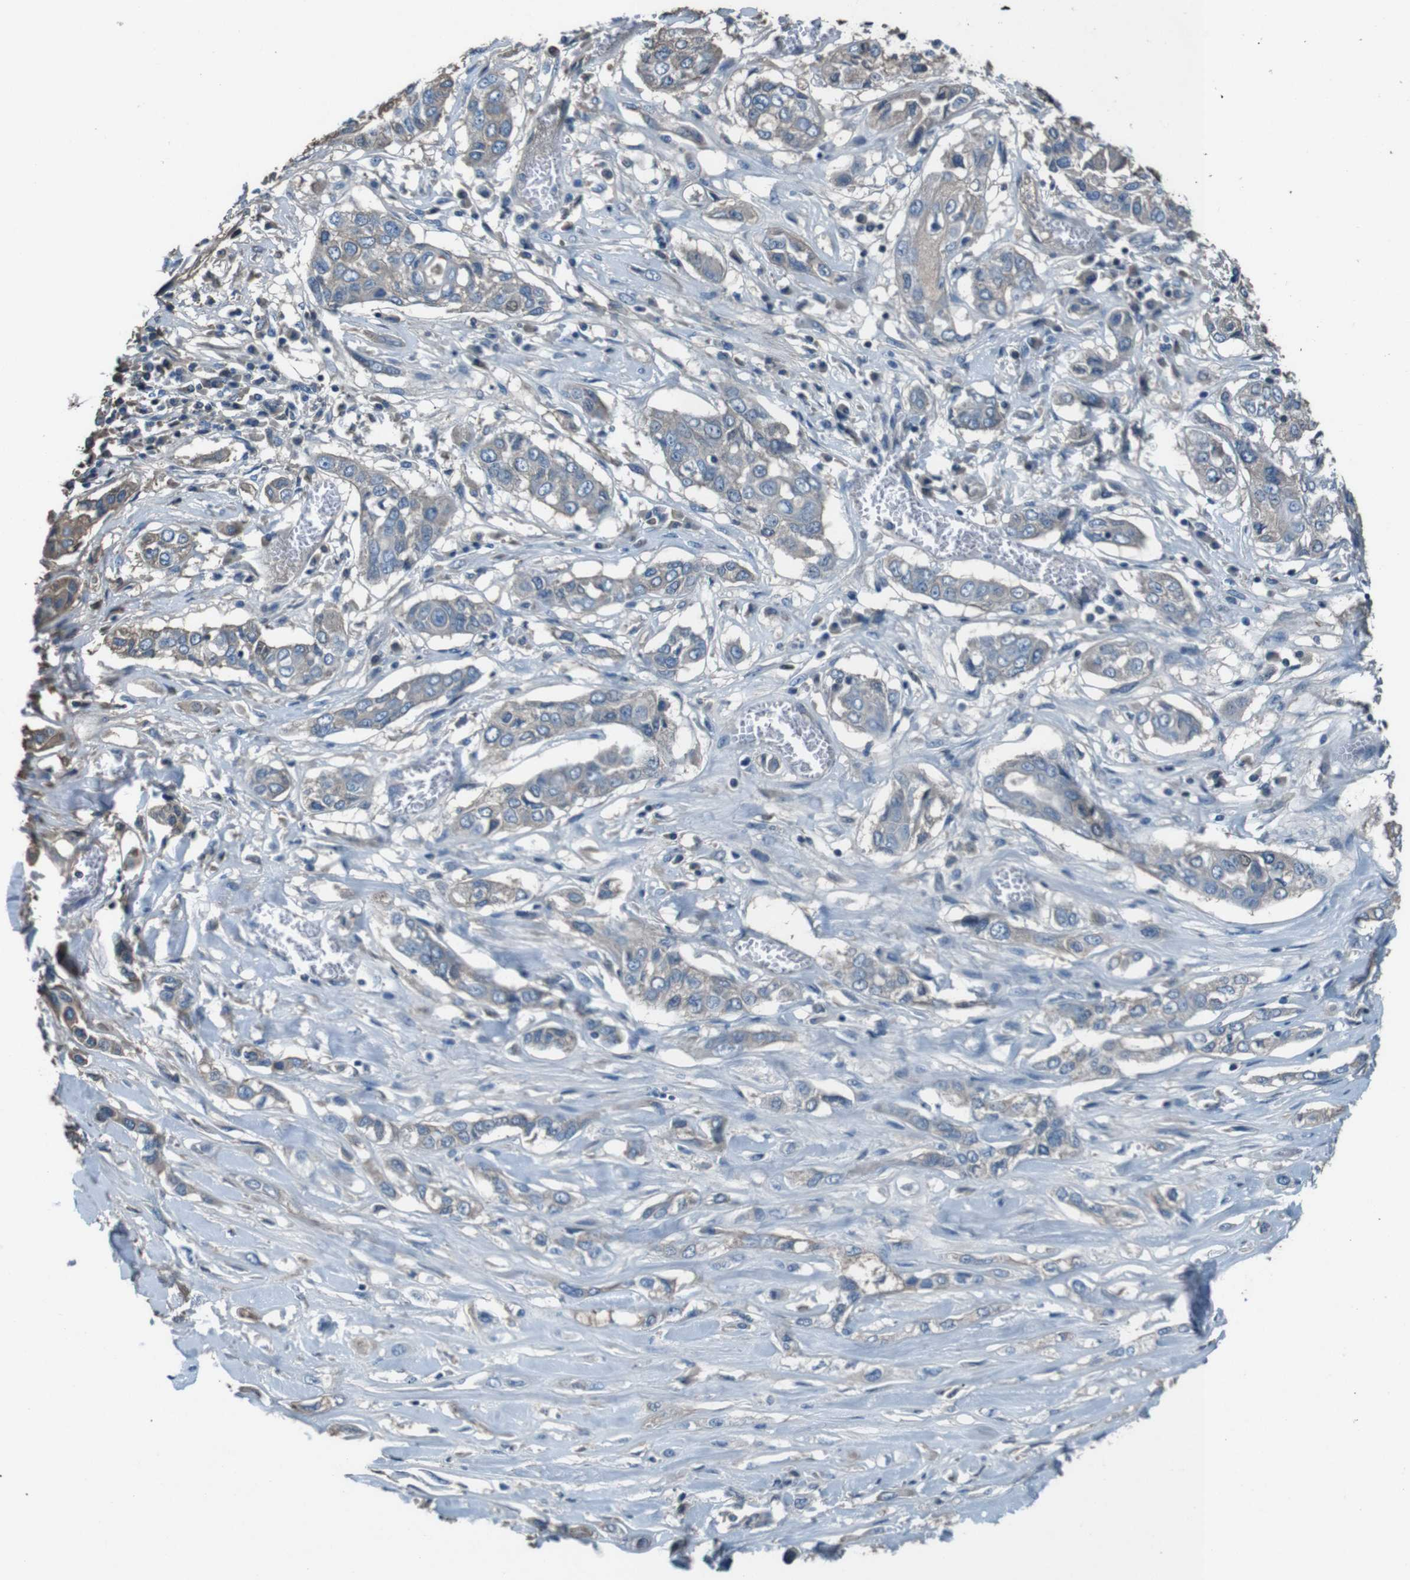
{"staining": {"intensity": "weak", "quantity": "25%-75%", "location": "cytoplasmic/membranous"}, "tissue": "lung cancer", "cell_type": "Tumor cells", "image_type": "cancer", "snomed": [{"axis": "morphology", "description": "Squamous cell carcinoma, NOS"}, {"axis": "topography", "description": "Lung"}], "caption": "A brown stain shows weak cytoplasmic/membranous staining of a protein in squamous cell carcinoma (lung) tumor cells.", "gene": "LEP", "patient": {"sex": "male", "age": 71}}